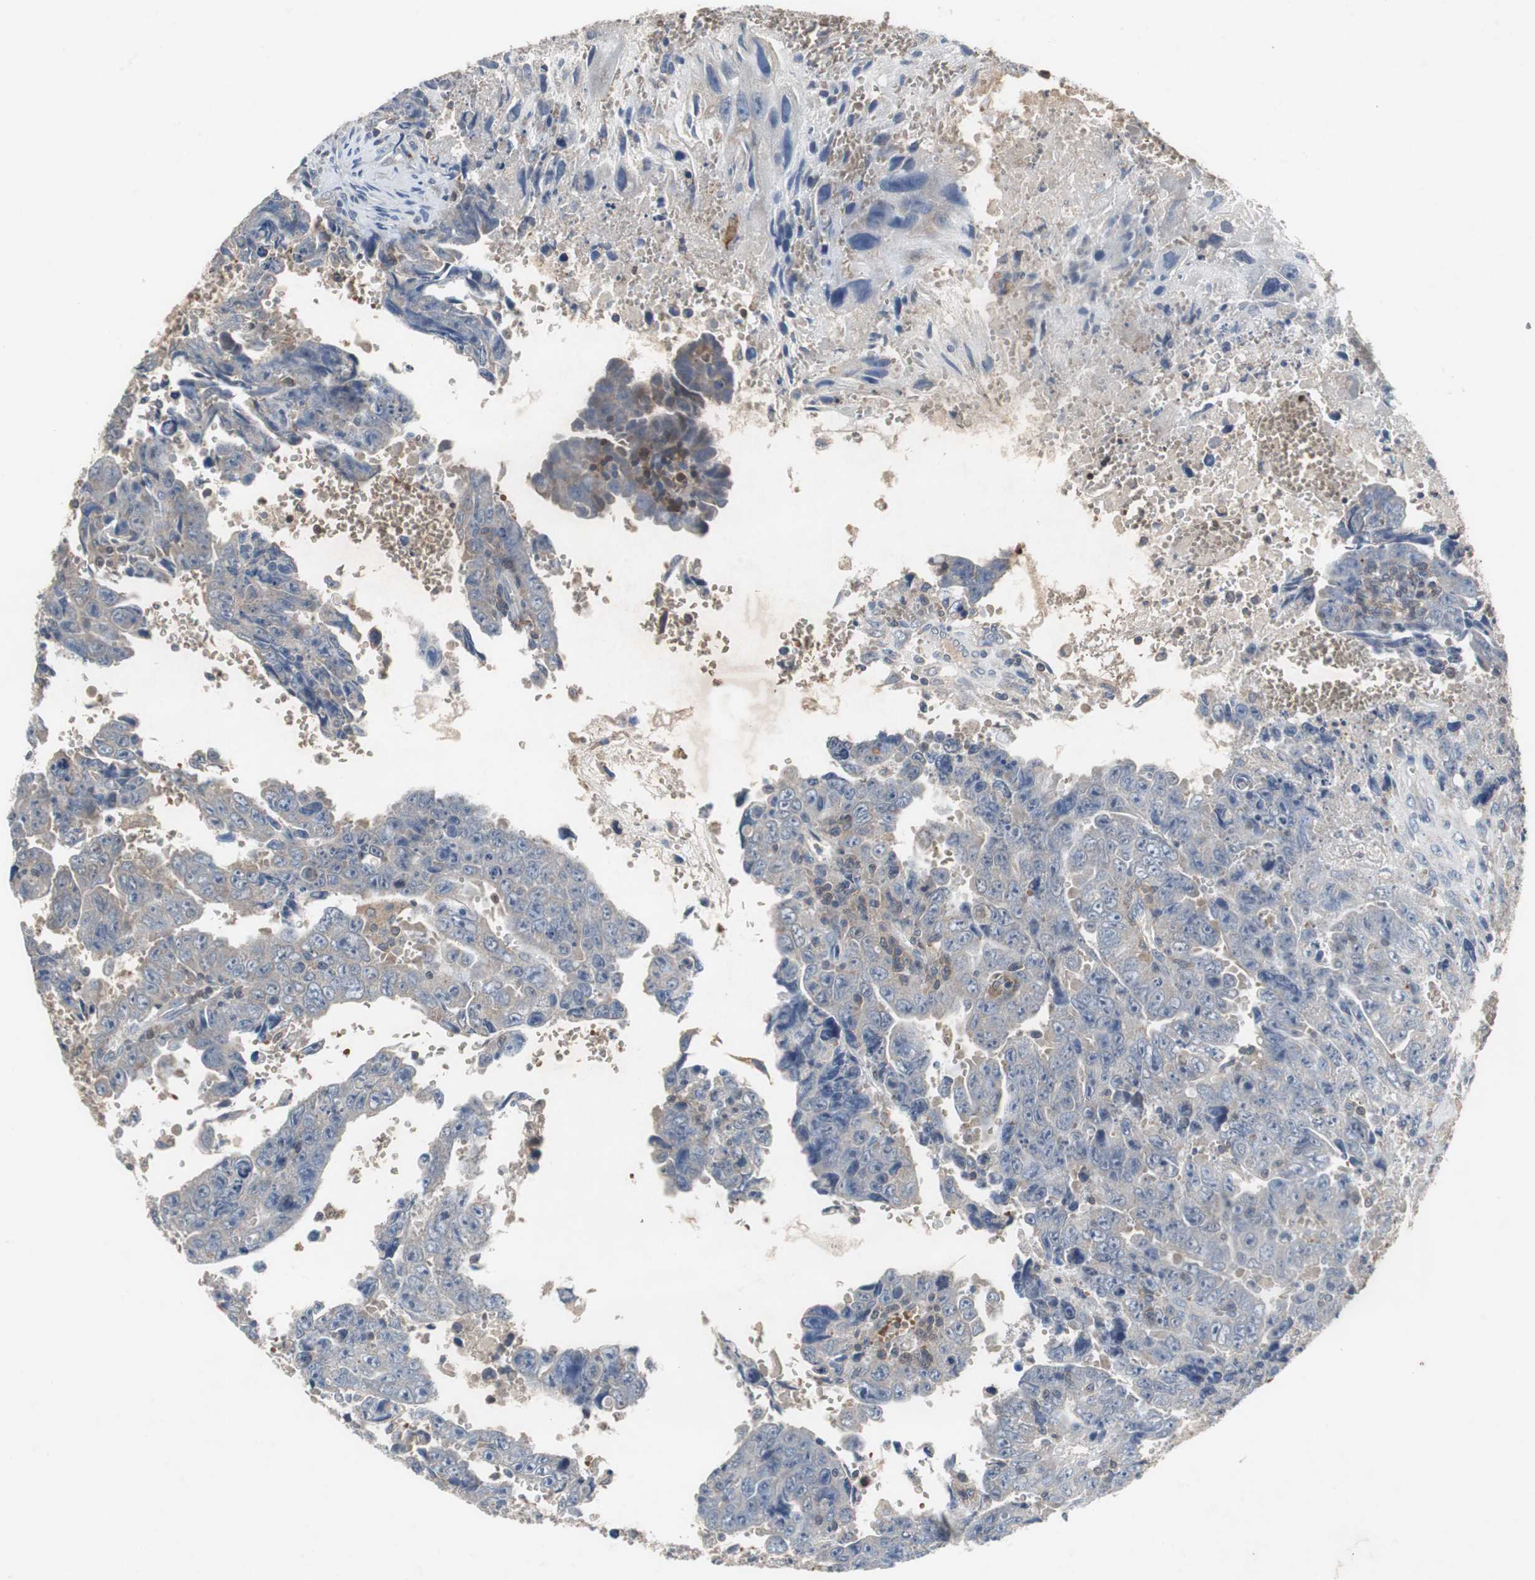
{"staining": {"intensity": "weak", "quantity": "<25%", "location": "cytoplasmic/membranous"}, "tissue": "testis cancer", "cell_type": "Tumor cells", "image_type": "cancer", "snomed": [{"axis": "morphology", "description": "Carcinoma, Embryonal, NOS"}, {"axis": "topography", "description": "Testis"}], "caption": "Immunohistochemistry of embryonal carcinoma (testis) demonstrates no staining in tumor cells.", "gene": "CALB2", "patient": {"sex": "male", "age": 28}}